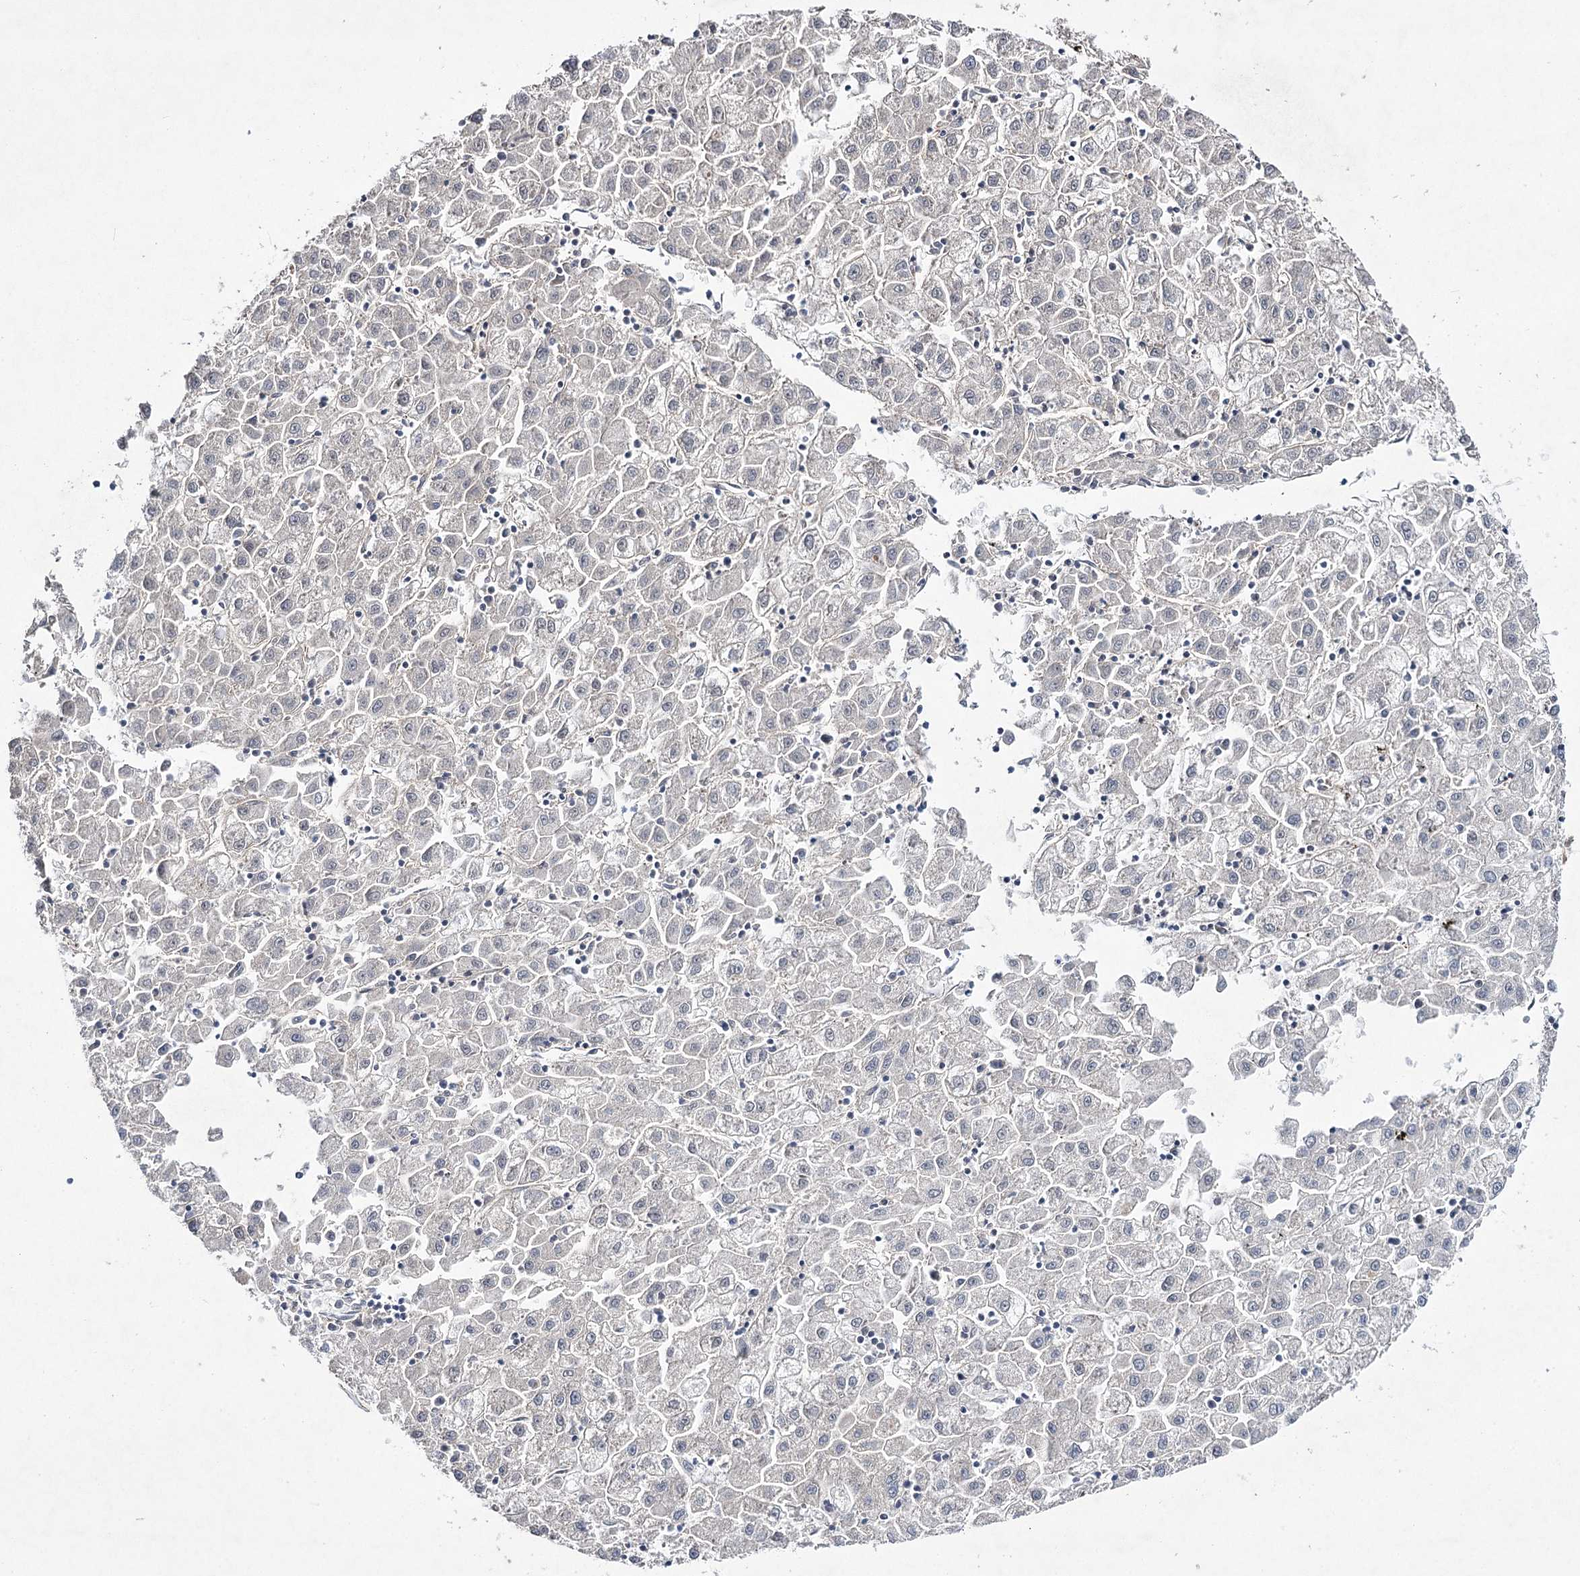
{"staining": {"intensity": "weak", "quantity": "<25%", "location": "nuclear"}, "tissue": "liver cancer", "cell_type": "Tumor cells", "image_type": "cancer", "snomed": [{"axis": "morphology", "description": "Carcinoma, Hepatocellular, NOS"}, {"axis": "topography", "description": "Liver"}], "caption": "Immunohistochemistry micrograph of neoplastic tissue: human liver cancer (hepatocellular carcinoma) stained with DAB exhibits no significant protein expression in tumor cells. (DAB IHC visualized using brightfield microscopy, high magnification).", "gene": "HOXC11", "patient": {"sex": "male", "age": 72}}